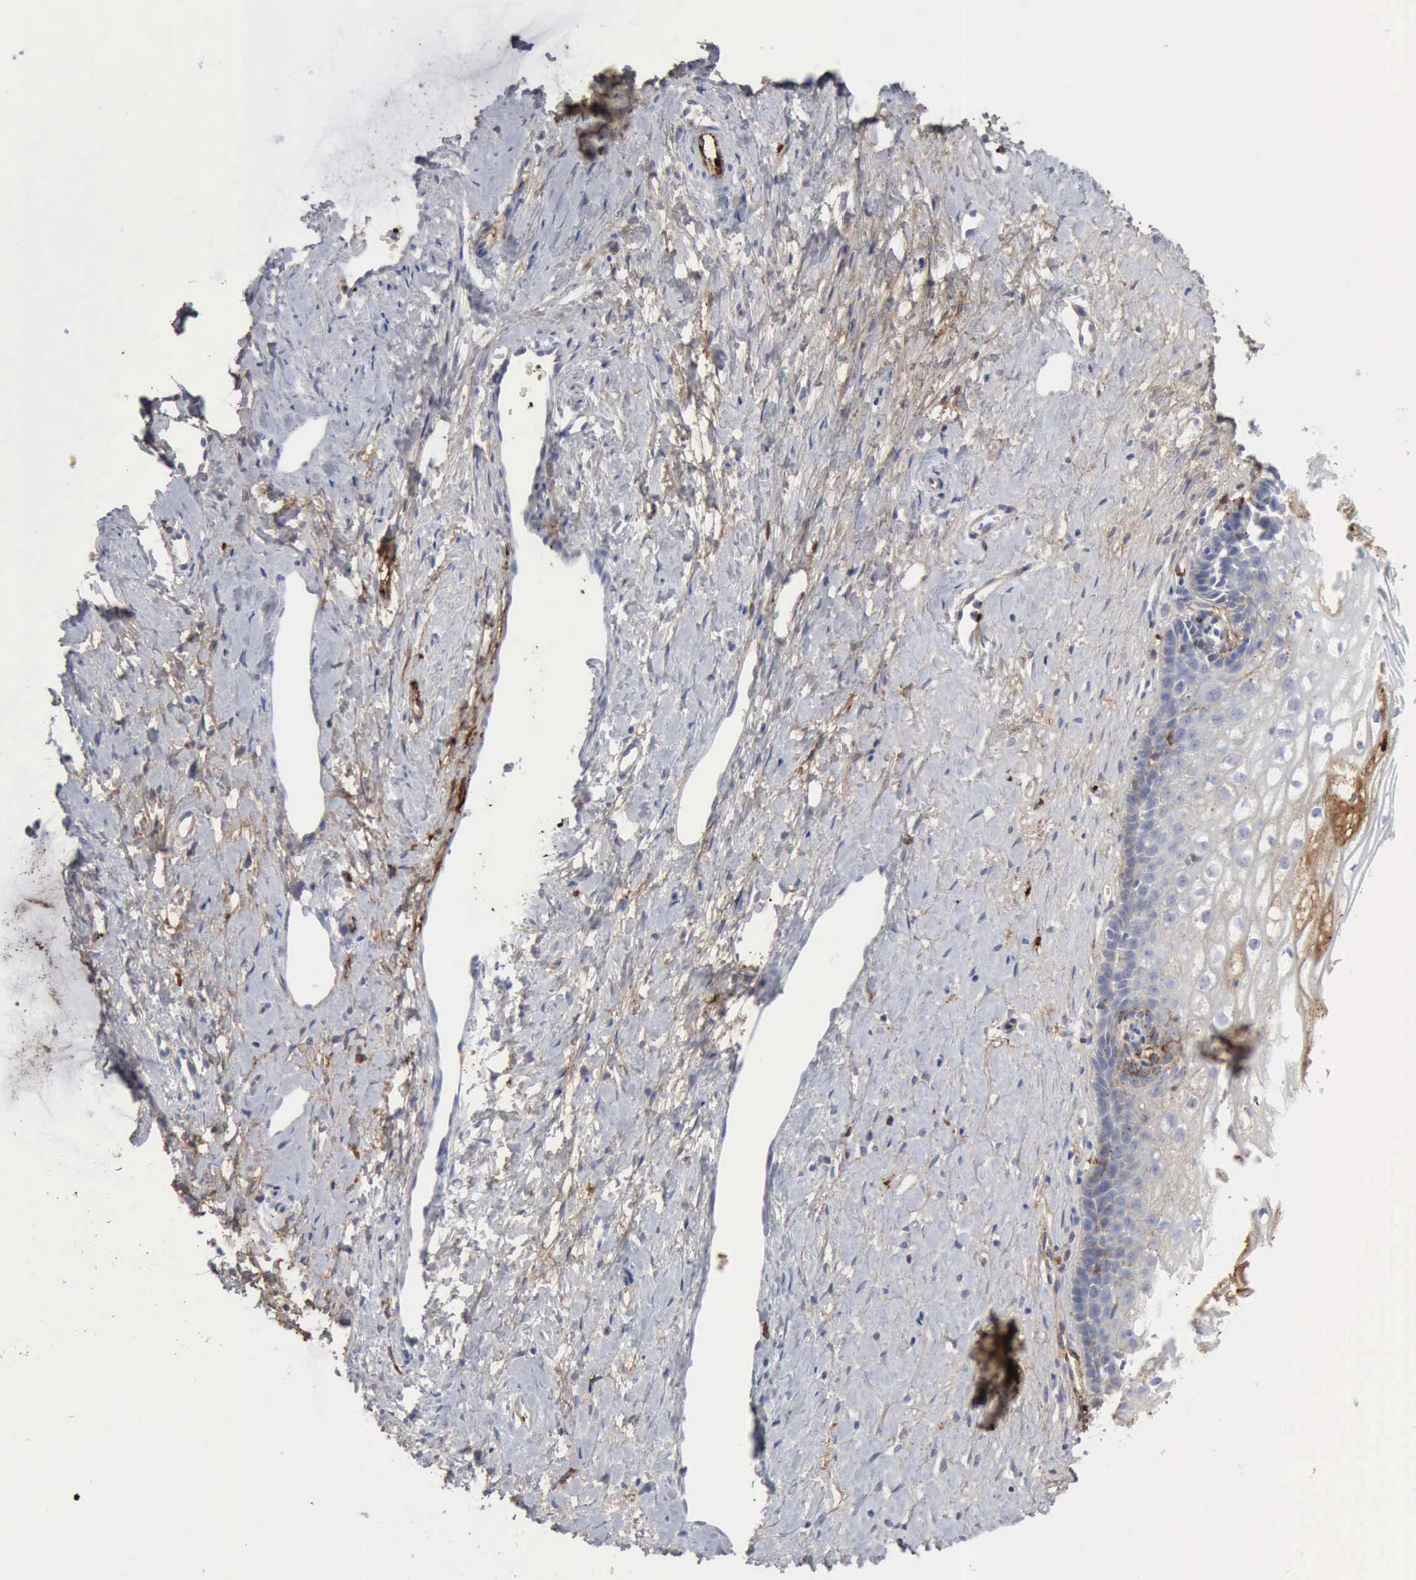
{"staining": {"intensity": "negative", "quantity": "none", "location": "none"}, "tissue": "cervix", "cell_type": "Glandular cells", "image_type": "normal", "snomed": [{"axis": "morphology", "description": "Normal tissue, NOS"}, {"axis": "topography", "description": "Cervix"}], "caption": "The photomicrograph exhibits no significant expression in glandular cells of cervix. (DAB (3,3'-diaminobenzidine) immunohistochemistry visualized using brightfield microscopy, high magnification).", "gene": "C4BPA", "patient": {"sex": "female", "age": 40}}